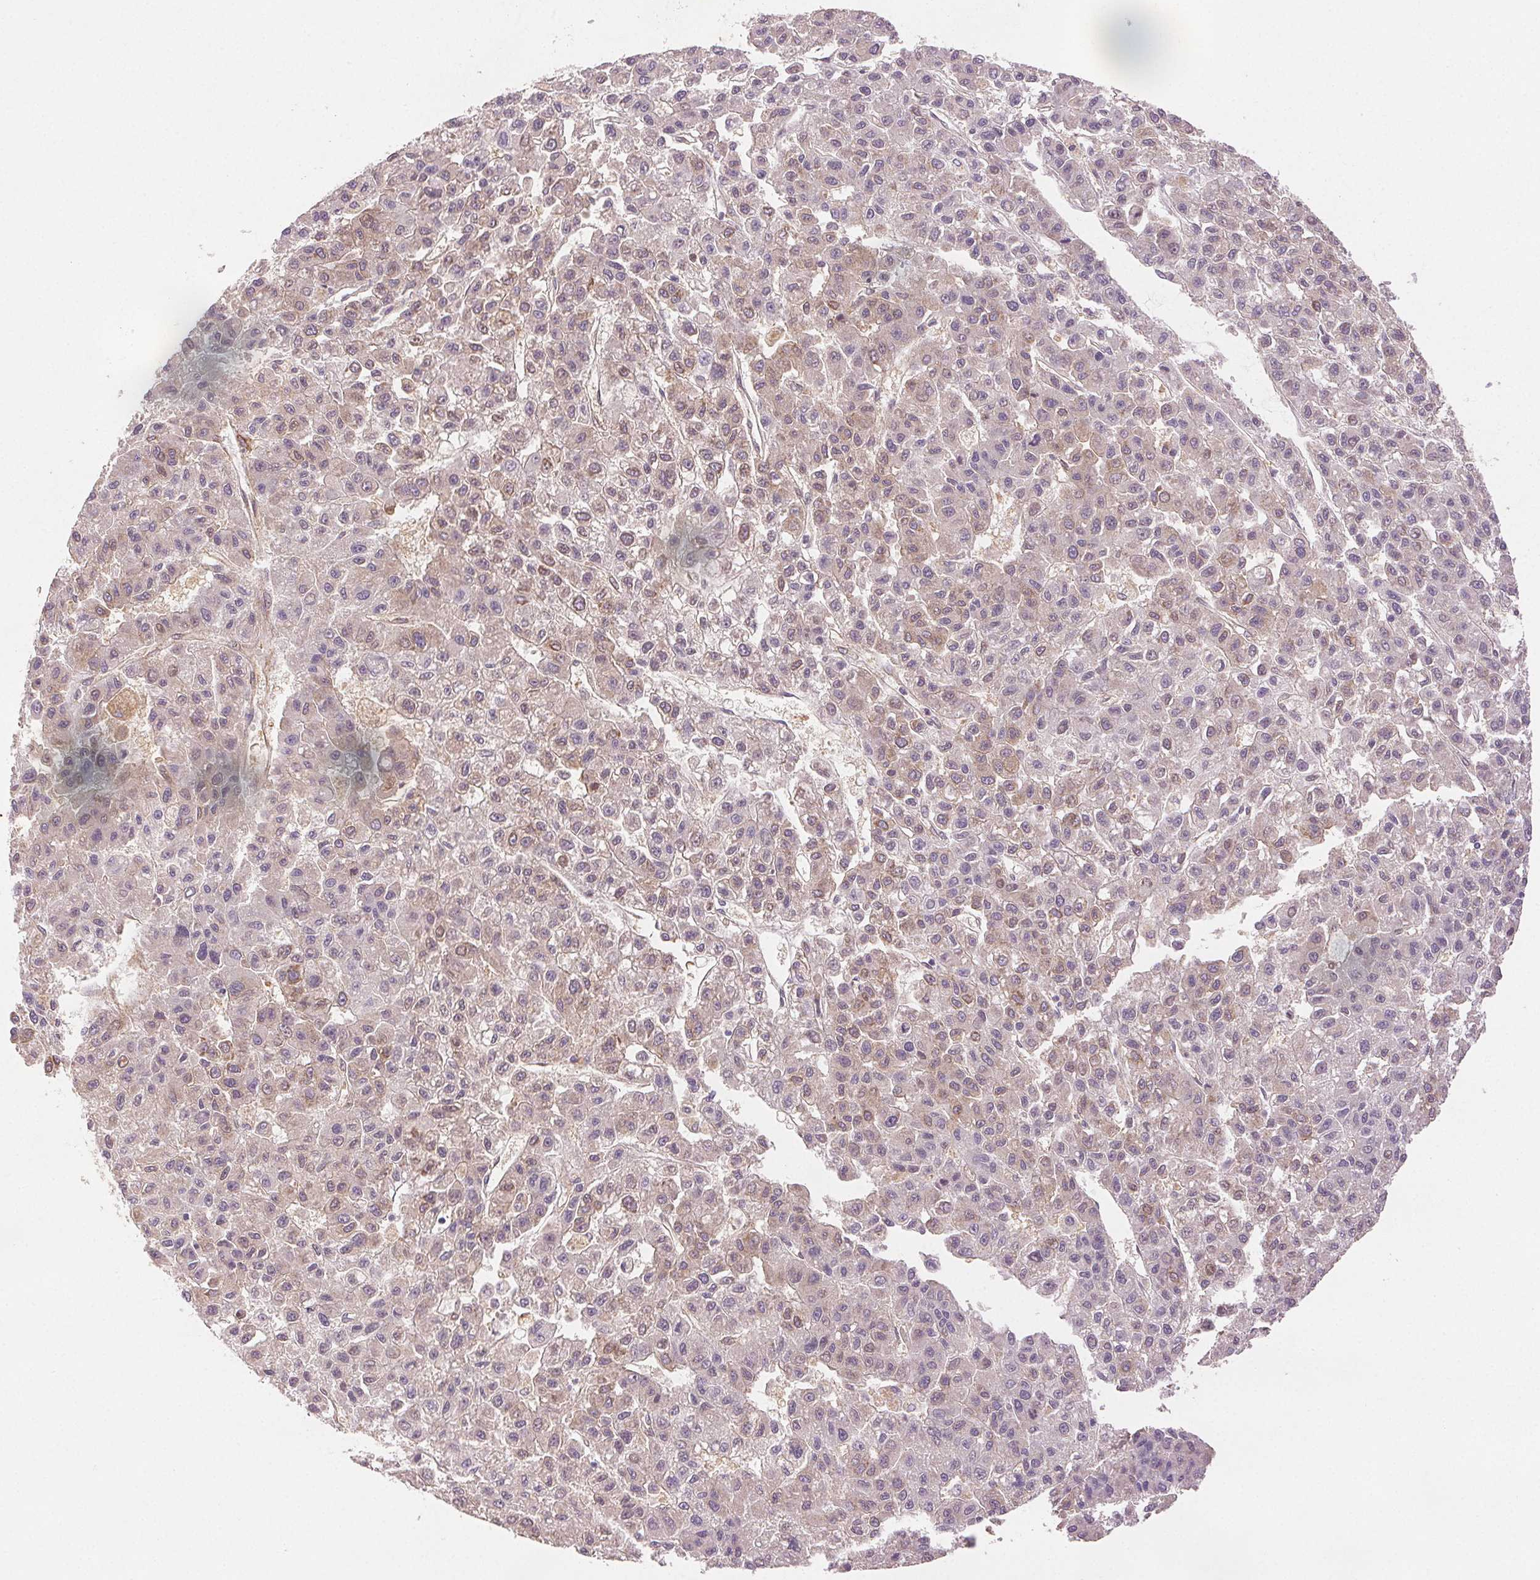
{"staining": {"intensity": "weak", "quantity": "25%-75%", "location": "cytoplasmic/membranous"}, "tissue": "liver cancer", "cell_type": "Tumor cells", "image_type": "cancer", "snomed": [{"axis": "morphology", "description": "Carcinoma, Hepatocellular, NOS"}, {"axis": "topography", "description": "Liver"}], "caption": "Protein staining of liver cancer tissue exhibits weak cytoplasmic/membranous staining in approximately 25%-75% of tumor cells.", "gene": "DIAPH2", "patient": {"sex": "male", "age": 70}}